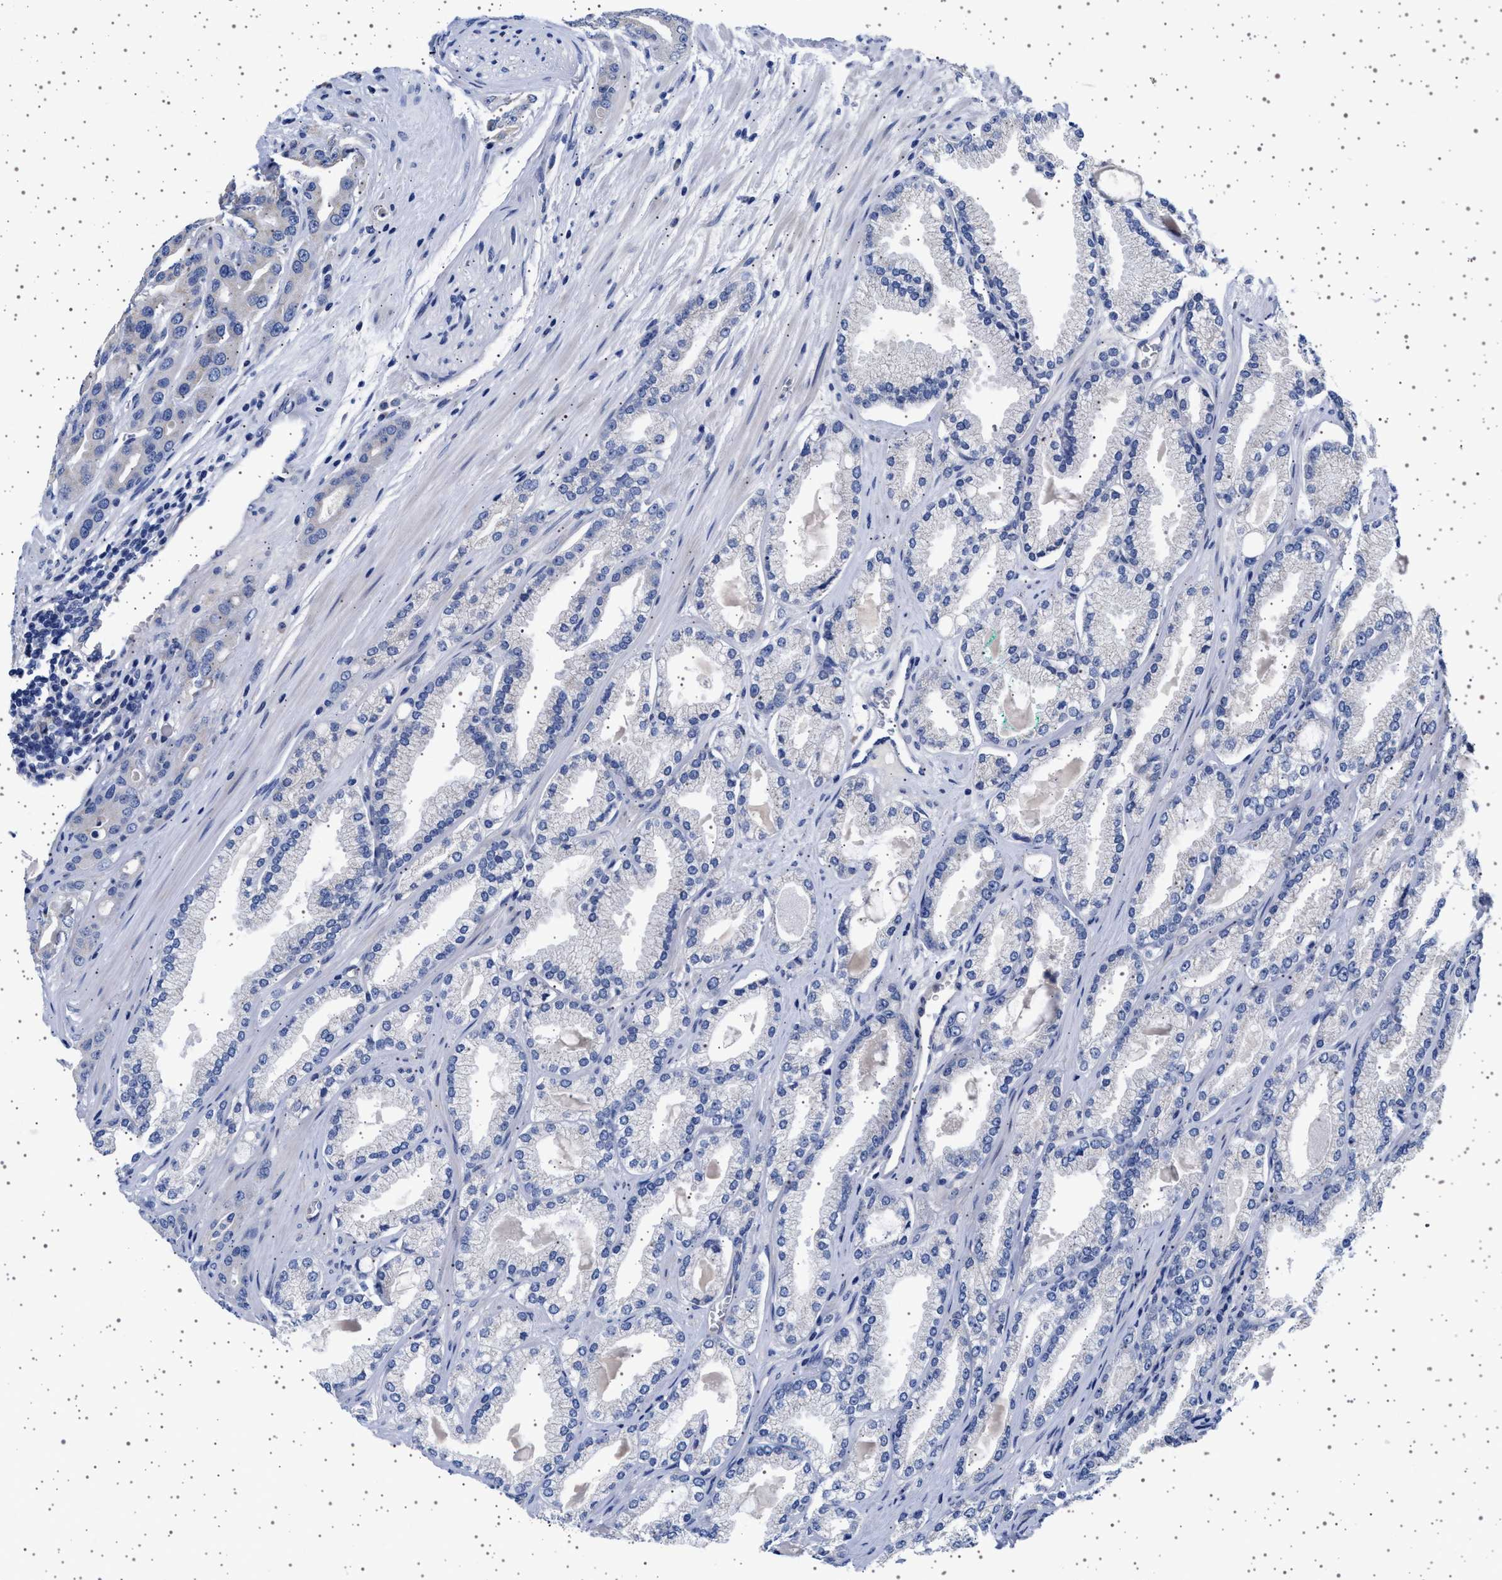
{"staining": {"intensity": "negative", "quantity": "none", "location": "none"}, "tissue": "prostate cancer", "cell_type": "Tumor cells", "image_type": "cancer", "snomed": [{"axis": "morphology", "description": "Adenocarcinoma, High grade"}, {"axis": "topography", "description": "Prostate"}], "caption": "Immunohistochemical staining of human high-grade adenocarcinoma (prostate) exhibits no significant positivity in tumor cells.", "gene": "TRMT10B", "patient": {"sex": "male", "age": 71}}